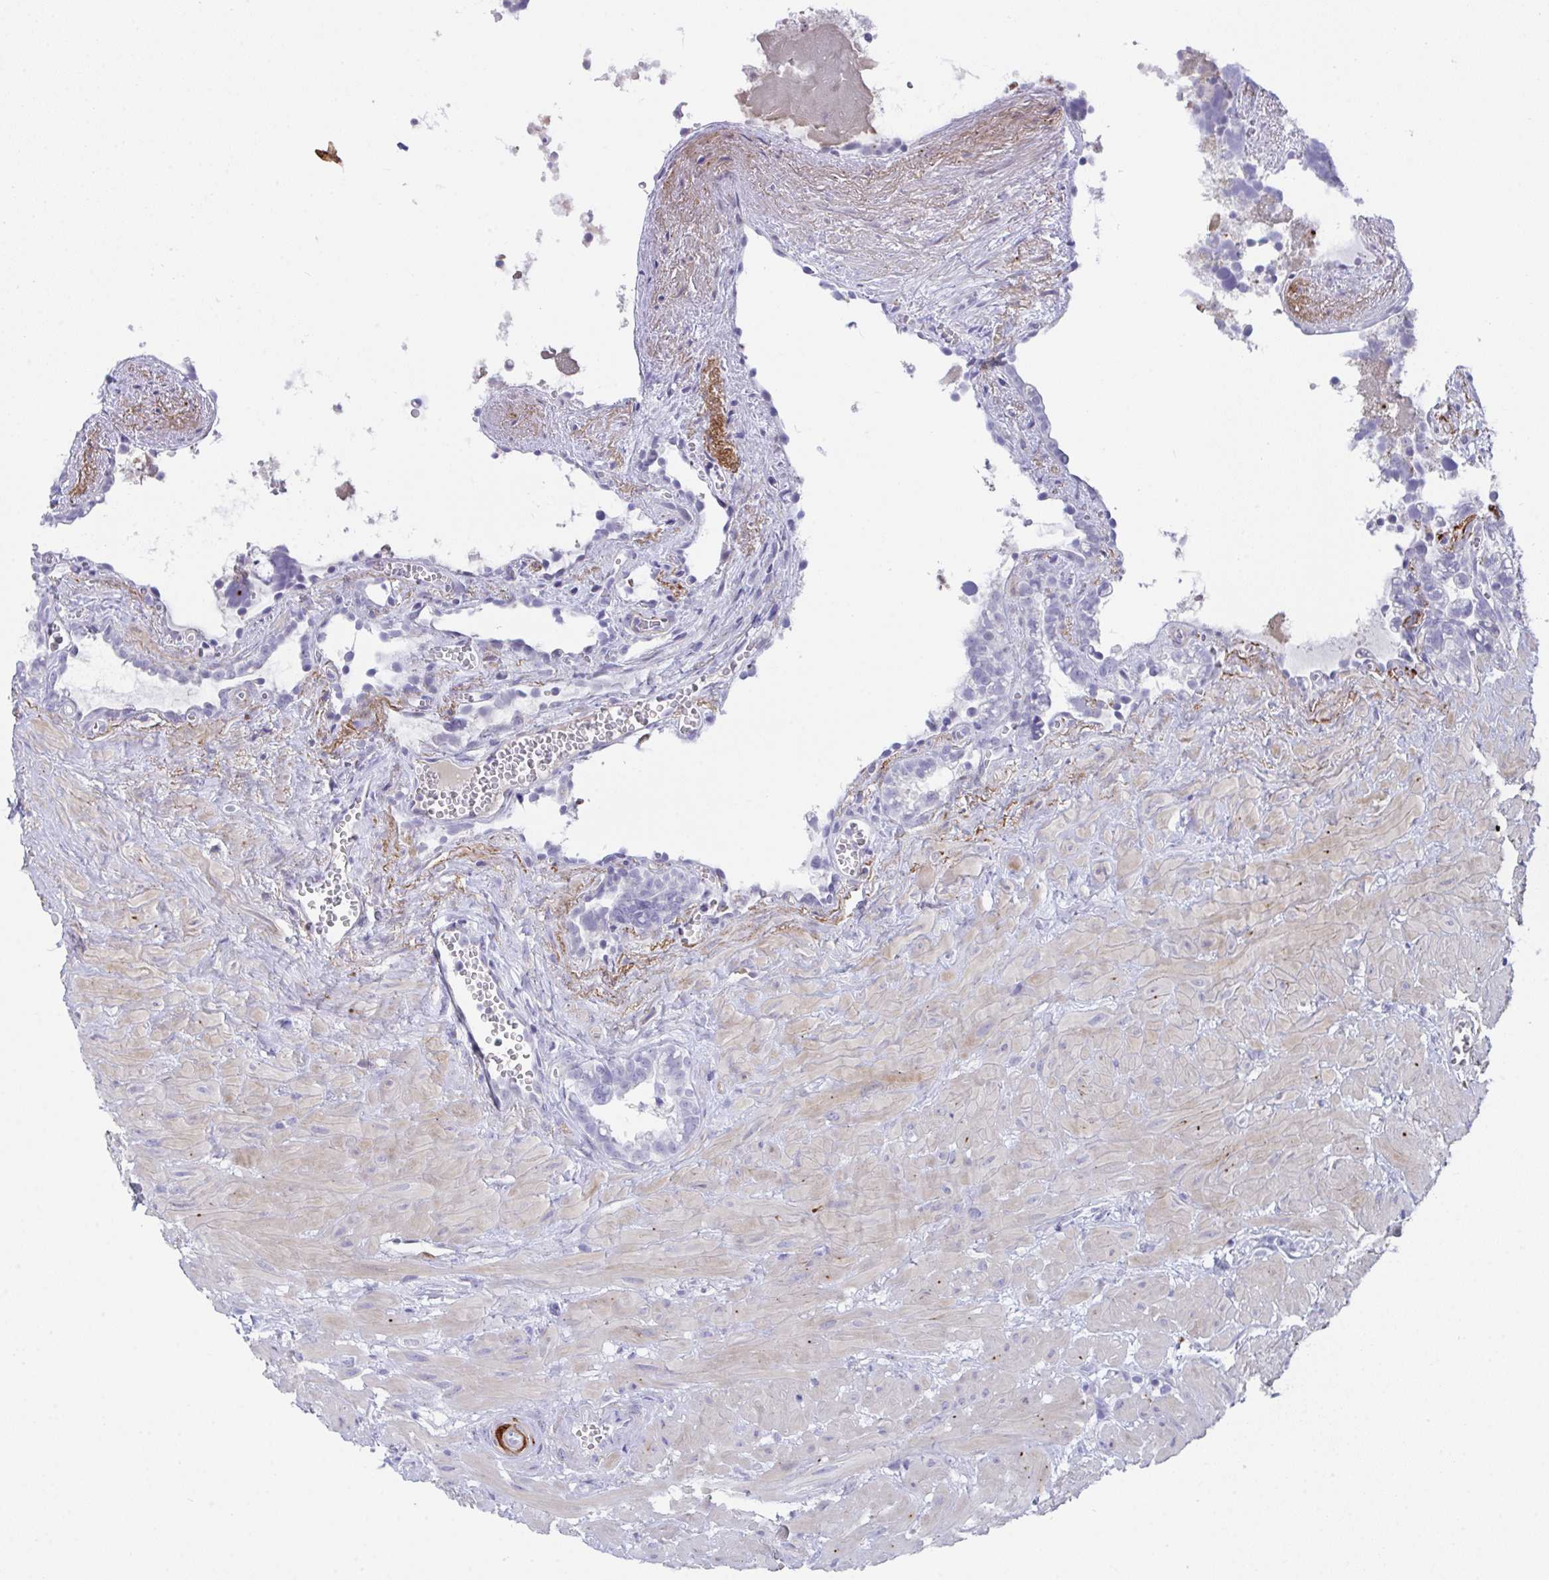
{"staining": {"intensity": "negative", "quantity": "none", "location": "none"}, "tissue": "seminal vesicle", "cell_type": "Glandular cells", "image_type": "normal", "snomed": [{"axis": "morphology", "description": "Normal tissue, NOS"}, {"axis": "topography", "description": "Seminal veicle"}], "caption": "High power microscopy photomicrograph of an immunohistochemistry (IHC) micrograph of unremarkable seminal vesicle, revealing no significant positivity in glandular cells. (DAB (3,3'-diaminobenzidine) immunohistochemistry (IHC) with hematoxylin counter stain).", "gene": "KMT2E", "patient": {"sex": "male", "age": 76}}